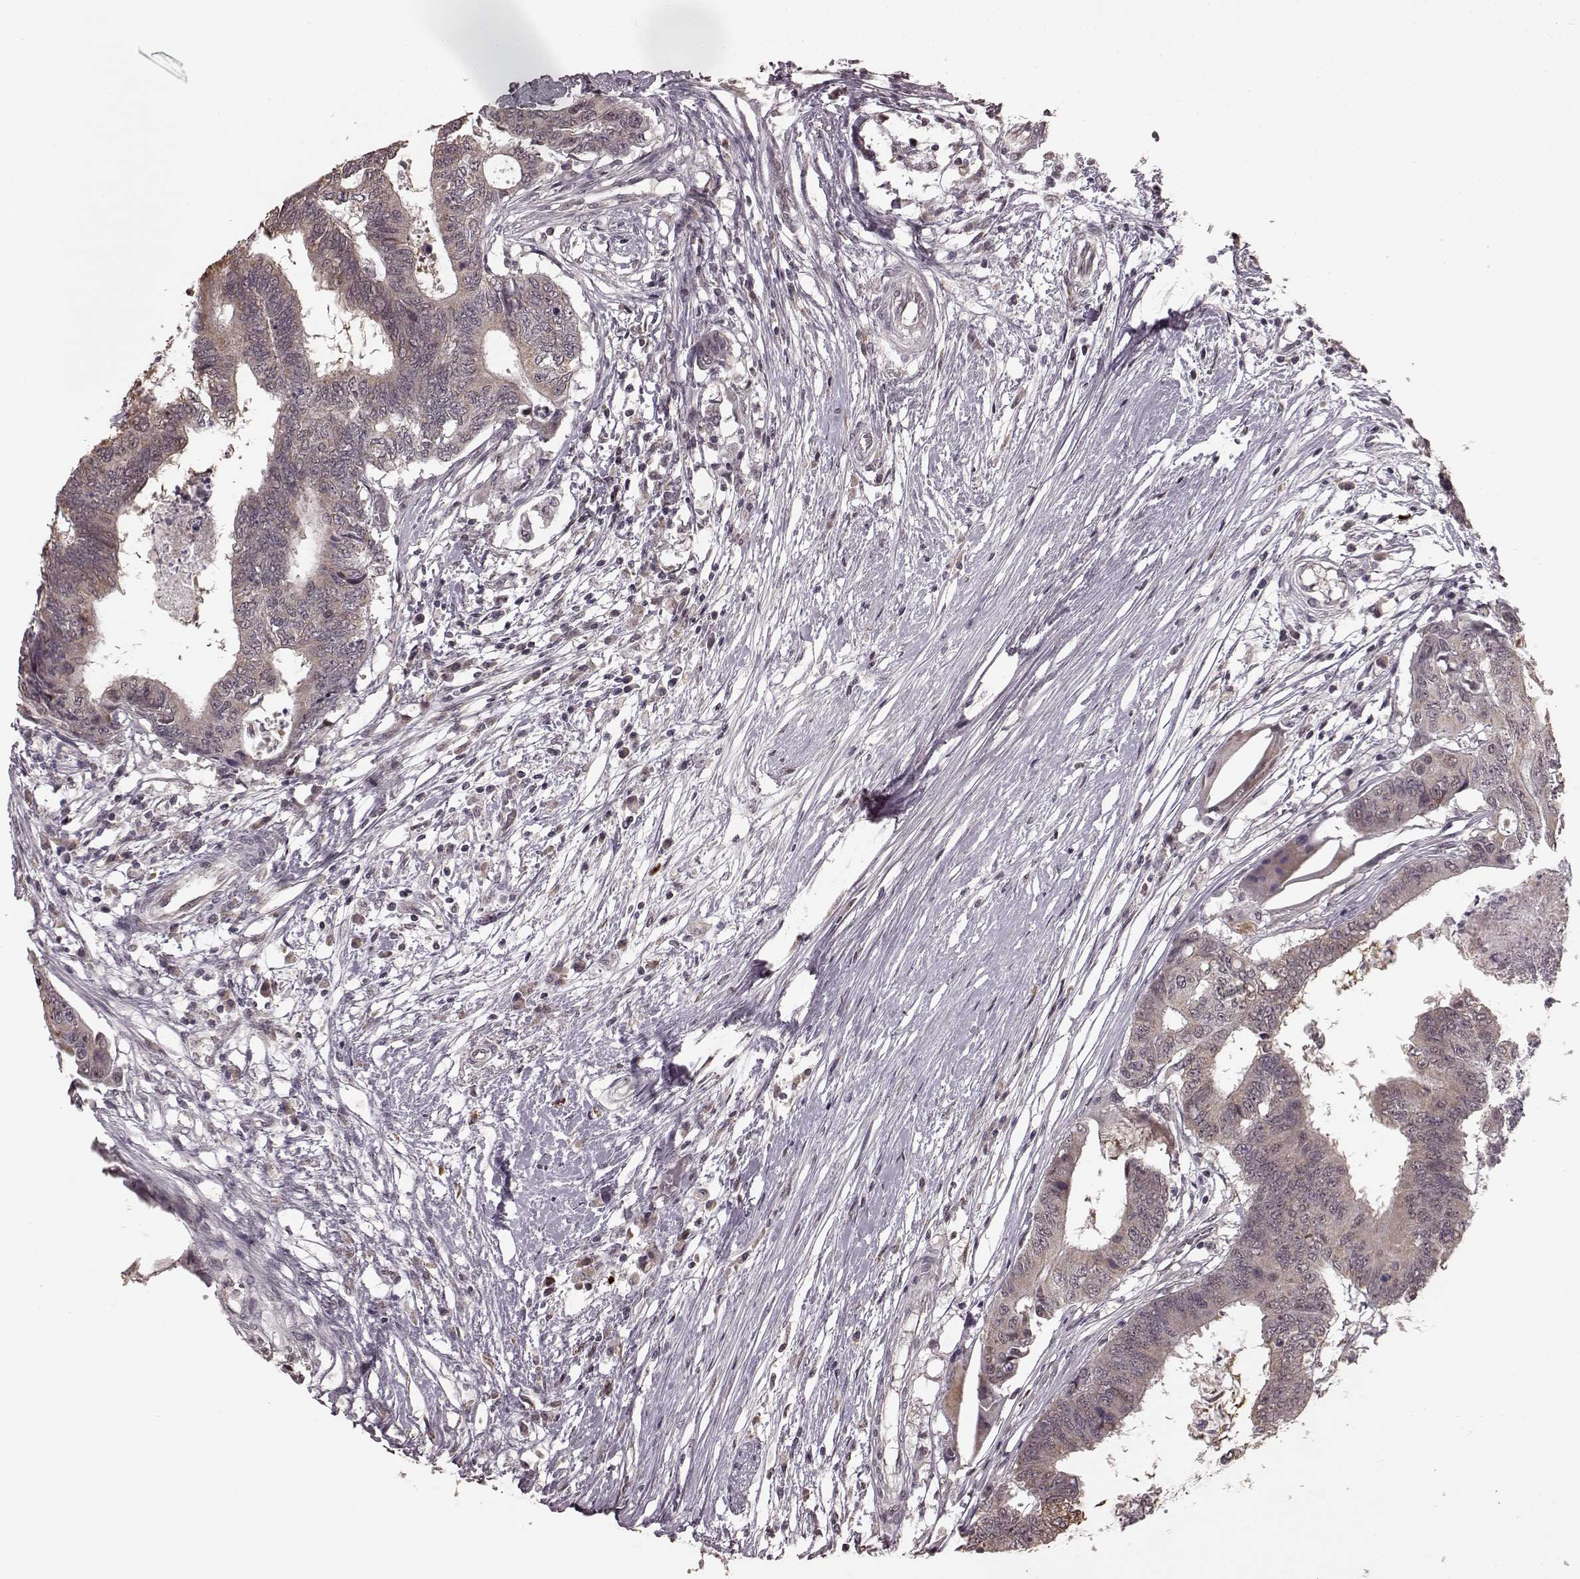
{"staining": {"intensity": "weak", "quantity": ">75%", "location": "cytoplasmic/membranous"}, "tissue": "colorectal cancer", "cell_type": "Tumor cells", "image_type": "cancer", "snomed": [{"axis": "morphology", "description": "Adenocarcinoma, NOS"}, {"axis": "topography", "description": "Colon"}], "caption": "Human colorectal adenocarcinoma stained with a brown dye reveals weak cytoplasmic/membranous positive expression in about >75% of tumor cells.", "gene": "PLCB4", "patient": {"sex": "female", "age": 48}}